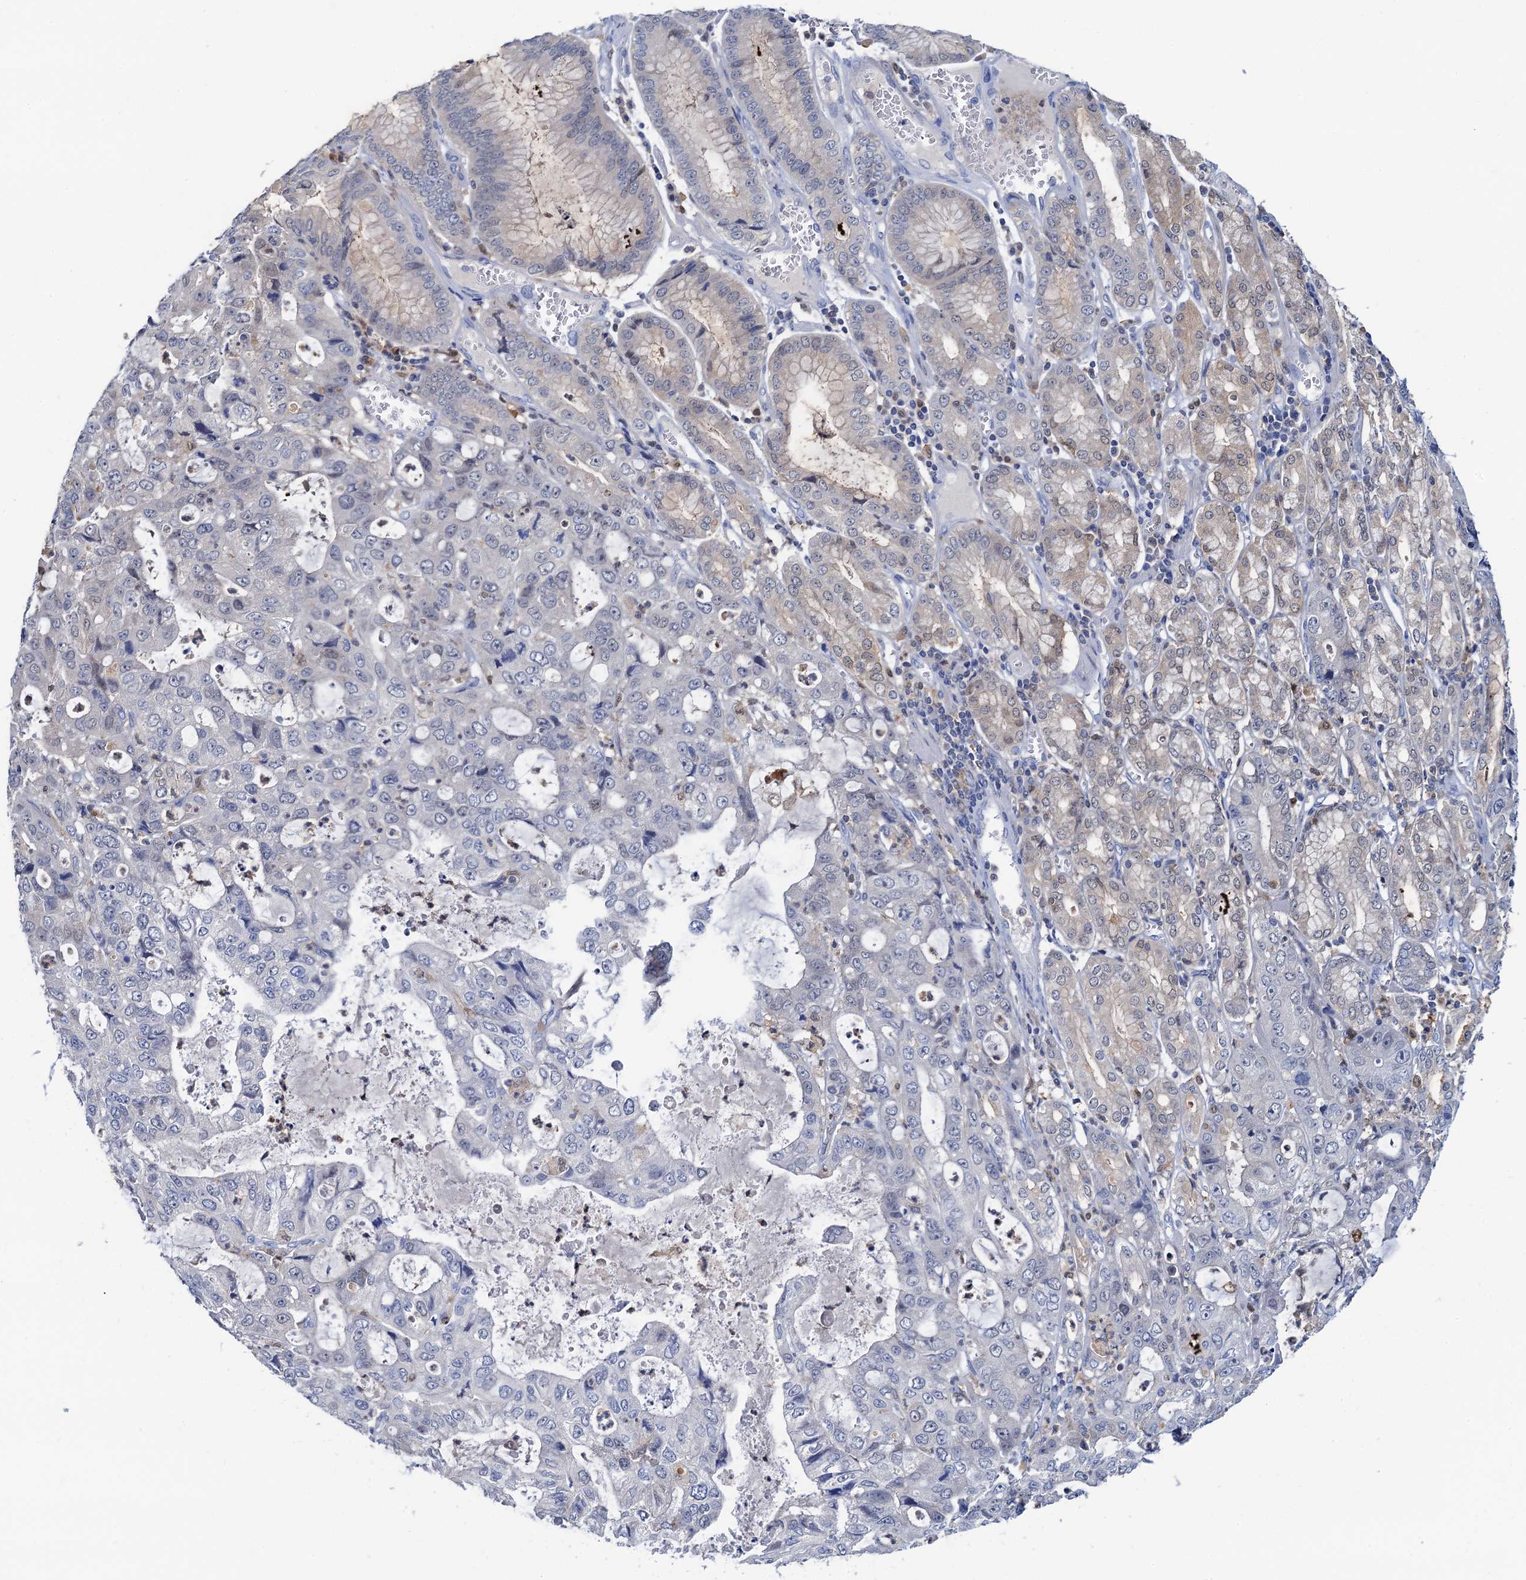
{"staining": {"intensity": "negative", "quantity": "none", "location": "none"}, "tissue": "stomach cancer", "cell_type": "Tumor cells", "image_type": "cancer", "snomed": [{"axis": "morphology", "description": "Adenocarcinoma, NOS"}, {"axis": "topography", "description": "Stomach, upper"}], "caption": "This micrograph is of stomach adenocarcinoma stained with immunohistochemistry to label a protein in brown with the nuclei are counter-stained blue. There is no positivity in tumor cells.", "gene": "FAH", "patient": {"sex": "female", "age": 52}}